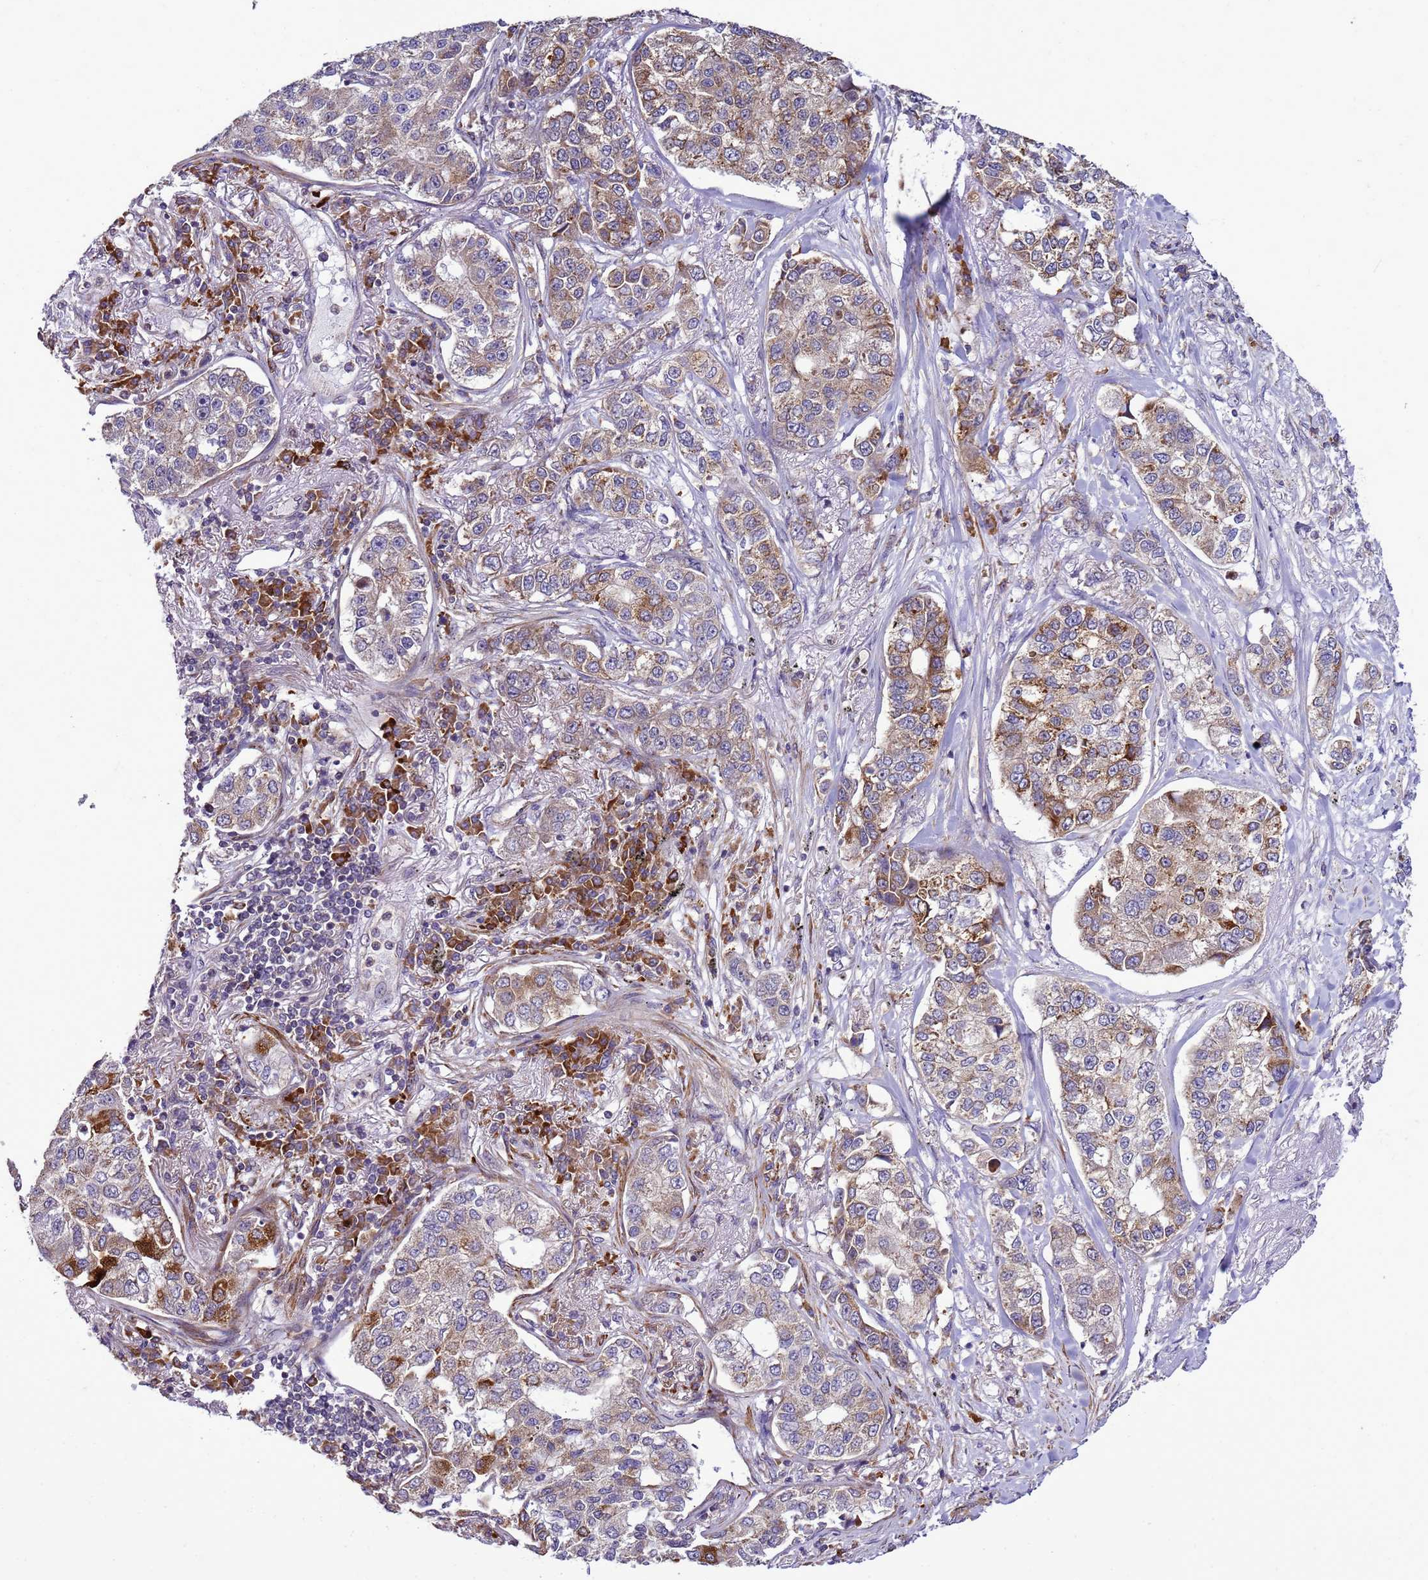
{"staining": {"intensity": "moderate", "quantity": "25%-75%", "location": "cytoplasmic/membranous"}, "tissue": "lung cancer", "cell_type": "Tumor cells", "image_type": "cancer", "snomed": [{"axis": "morphology", "description": "Adenocarcinoma, NOS"}, {"axis": "topography", "description": "Lung"}], "caption": "Immunohistochemistry (IHC) histopathology image of lung cancer (adenocarcinoma) stained for a protein (brown), which displays medium levels of moderate cytoplasmic/membranous staining in approximately 25%-75% of tumor cells.", "gene": "GEN1", "patient": {"sex": "male", "age": 49}}